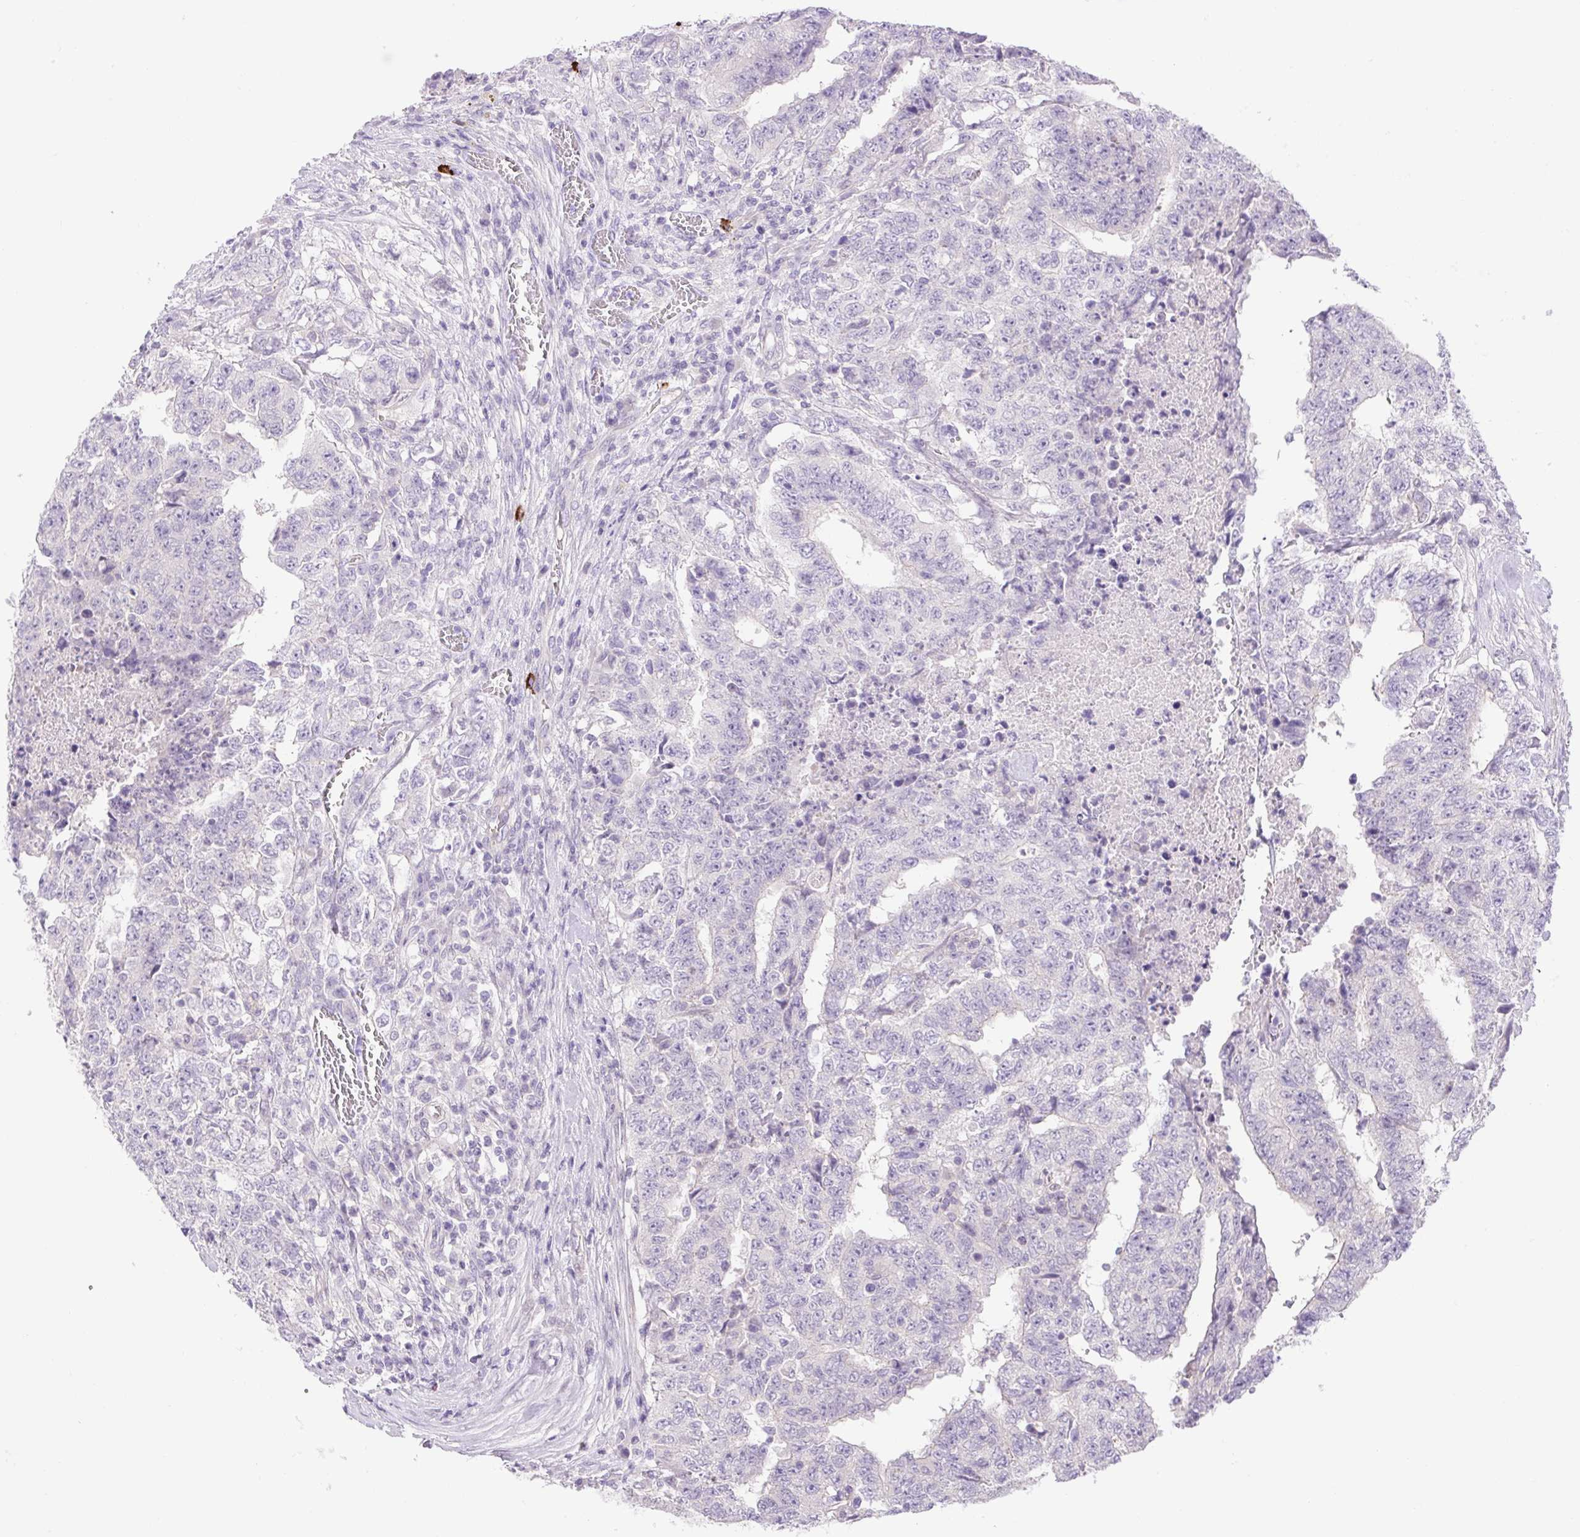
{"staining": {"intensity": "negative", "quantity": "none", "location": "none"}, "tissue": "testis cancer", "cell_type": "Tumor cells", "image_type": "cancer", "snomed": [{"axis": "morphology", "description": "Carcinoma, Embryonal, NOS"}, {"axis": "topography", "description": "Testis"}], "caption": "An IHC histopathology image of testis embryonal carcinoma is shown. There is no staining in tumor cells of testis embryonal carcinoma.", "gene": "FAM177B", "patient": {"sex": "male", "age": 24}}